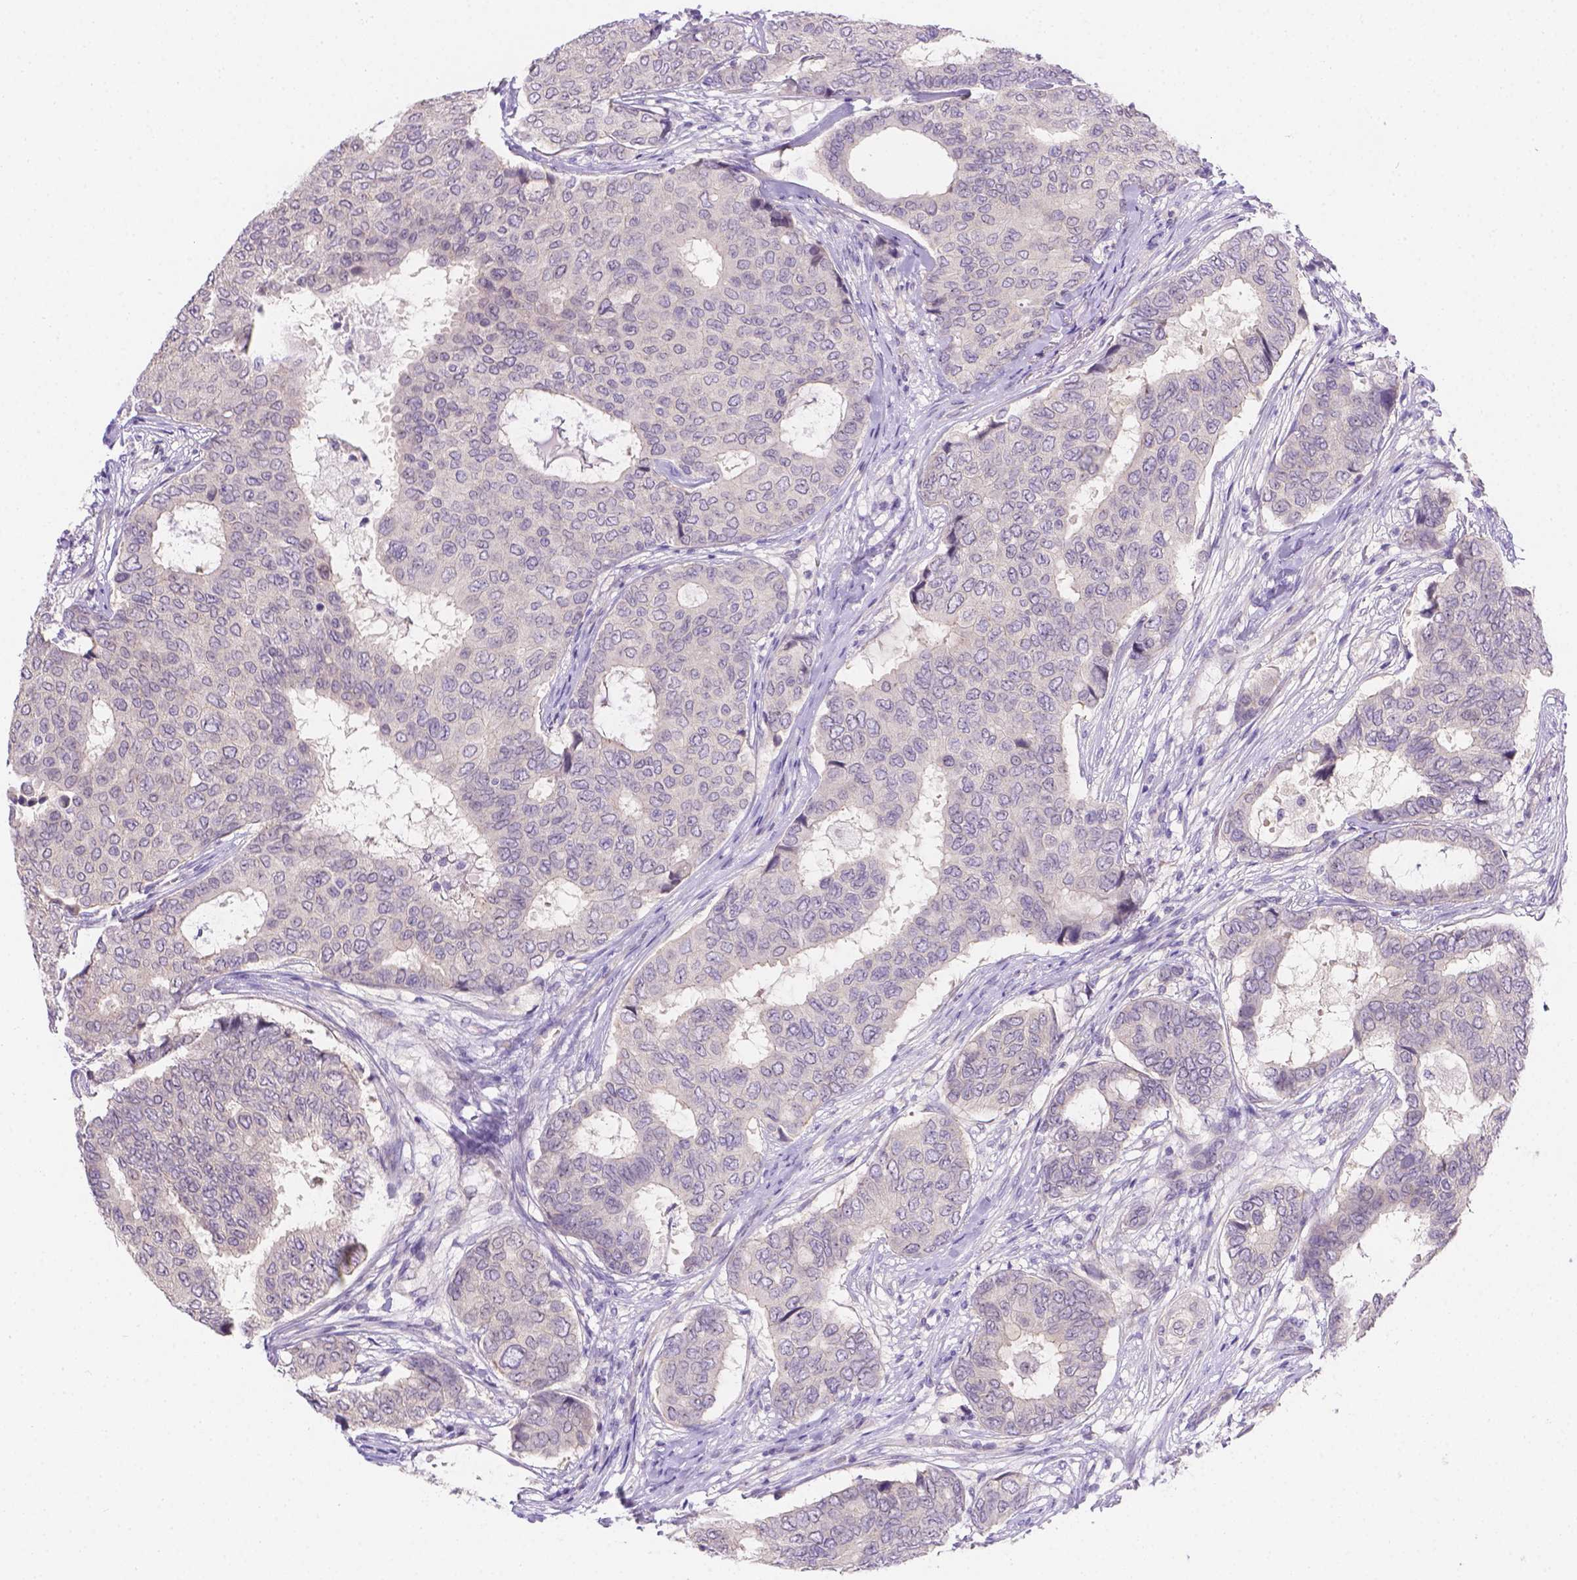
{"staining": {"intensity": "negative", "quantity": "none", "location": "none"}, "tissue": "breast cancer", "cell_type": "Tumor cells", "image_type": "cancer", "snomed": [{"axis": "morphology", "description": "Duct carcinoma"}, {"axis": "topography", "description": "Breast"}], "caption": "High magnification brightfield microscopy of breast cancer stained with DAB (3,3'-diaminobenzidine) (brown) and counterstained with hematoxylin (blue): tumor cells show no significant expression.", "gene": "CD96", "patient": {"sex": "female", "age": 75}}